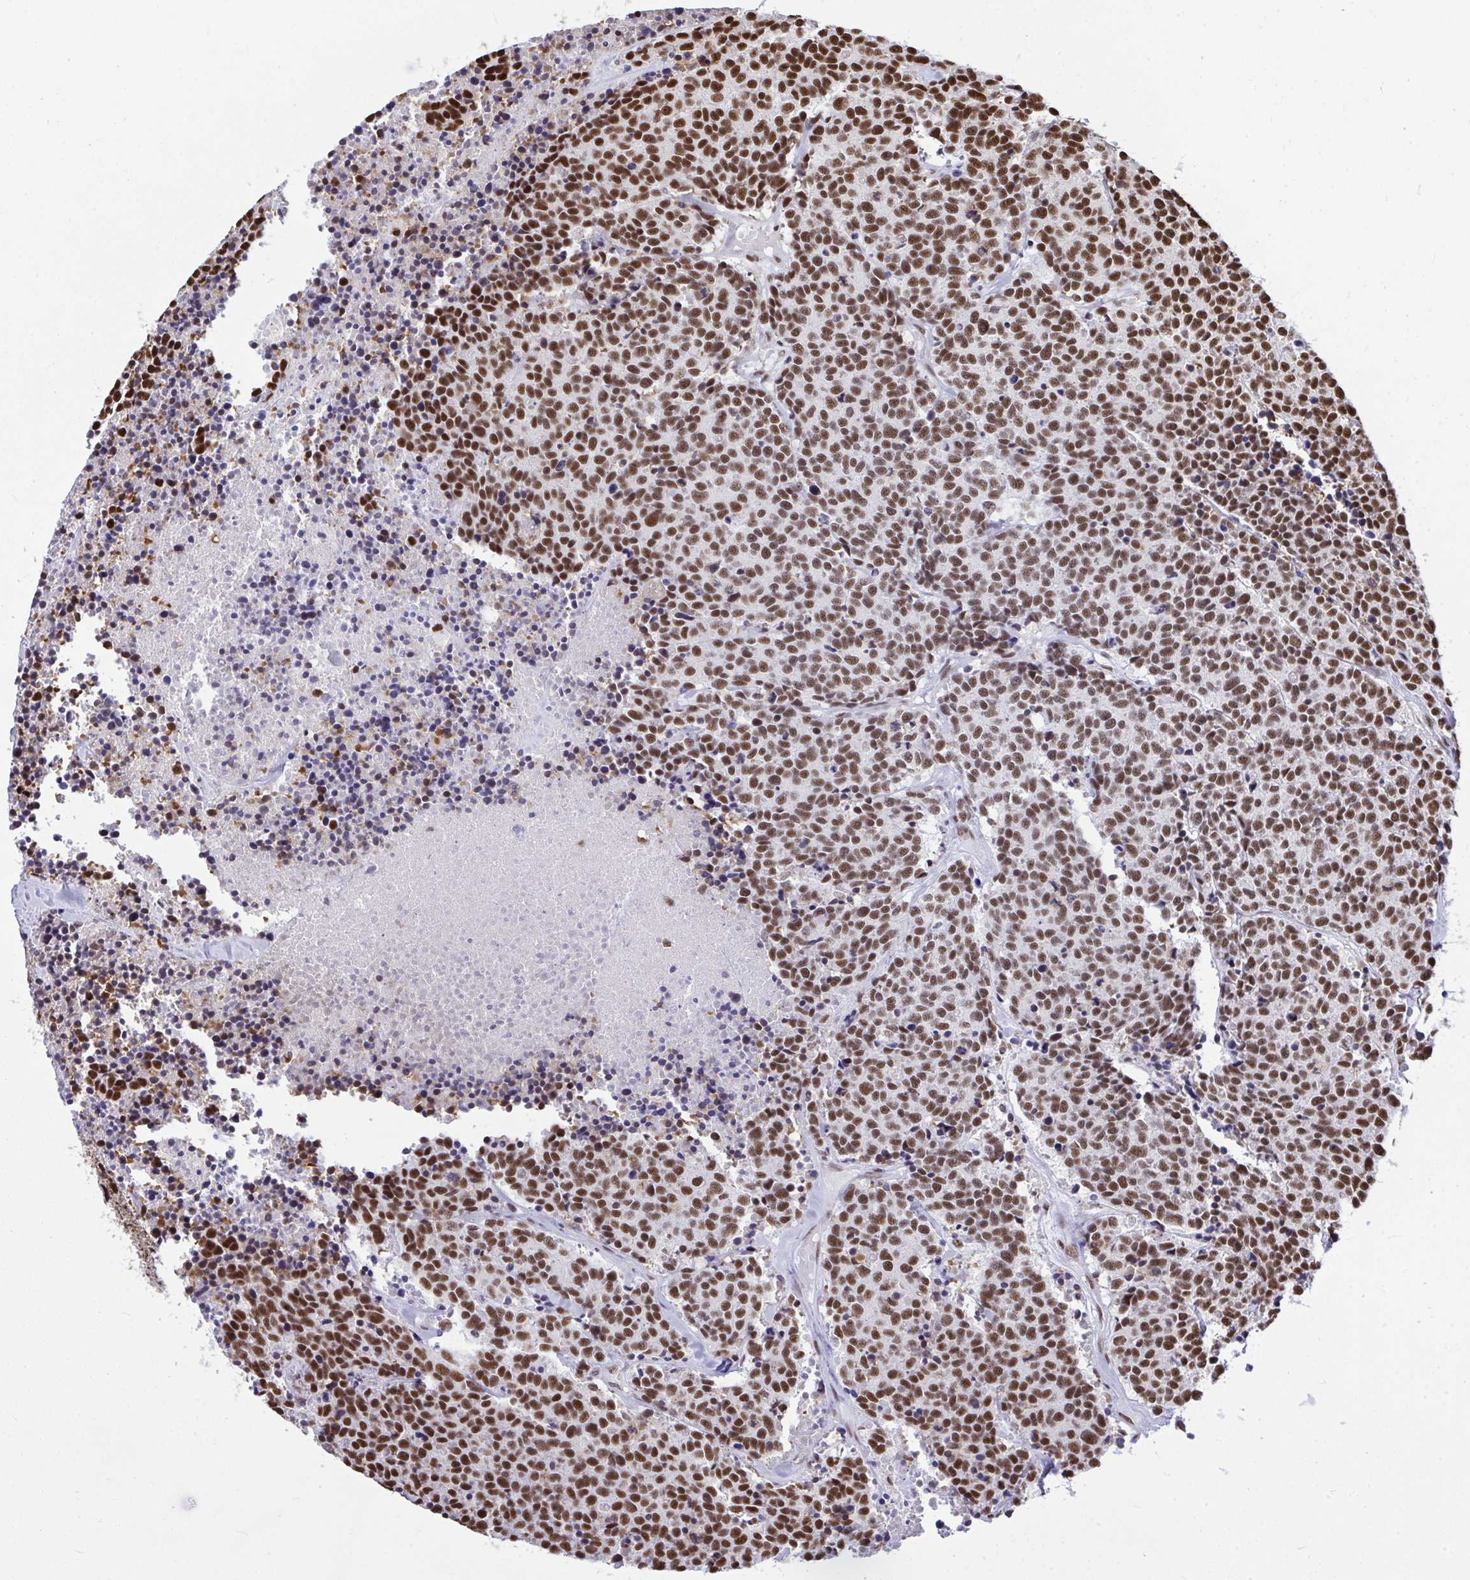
{"staining": {"intensity": "moderate", "quantity": ">75%", "location": "nuclear"}, "tissue": "carcinoid", "cell_type": "Tumor cells", "image_type": "cancer", "snomed": [{"axis": "morphology", "description": "Carcinoid, malignant, NOS"}, {"axis": "topography", "description": "Skin"}], "caption": "Immunohistochemistry (IHC) image of human malignant carcinoid stained for a protein (brown), which shows medium levels of moderate nuclear staining in approximately >75% of tumor cells.", "gene": "PRPF19", "patient": {"sex": "female", "age": 79}}